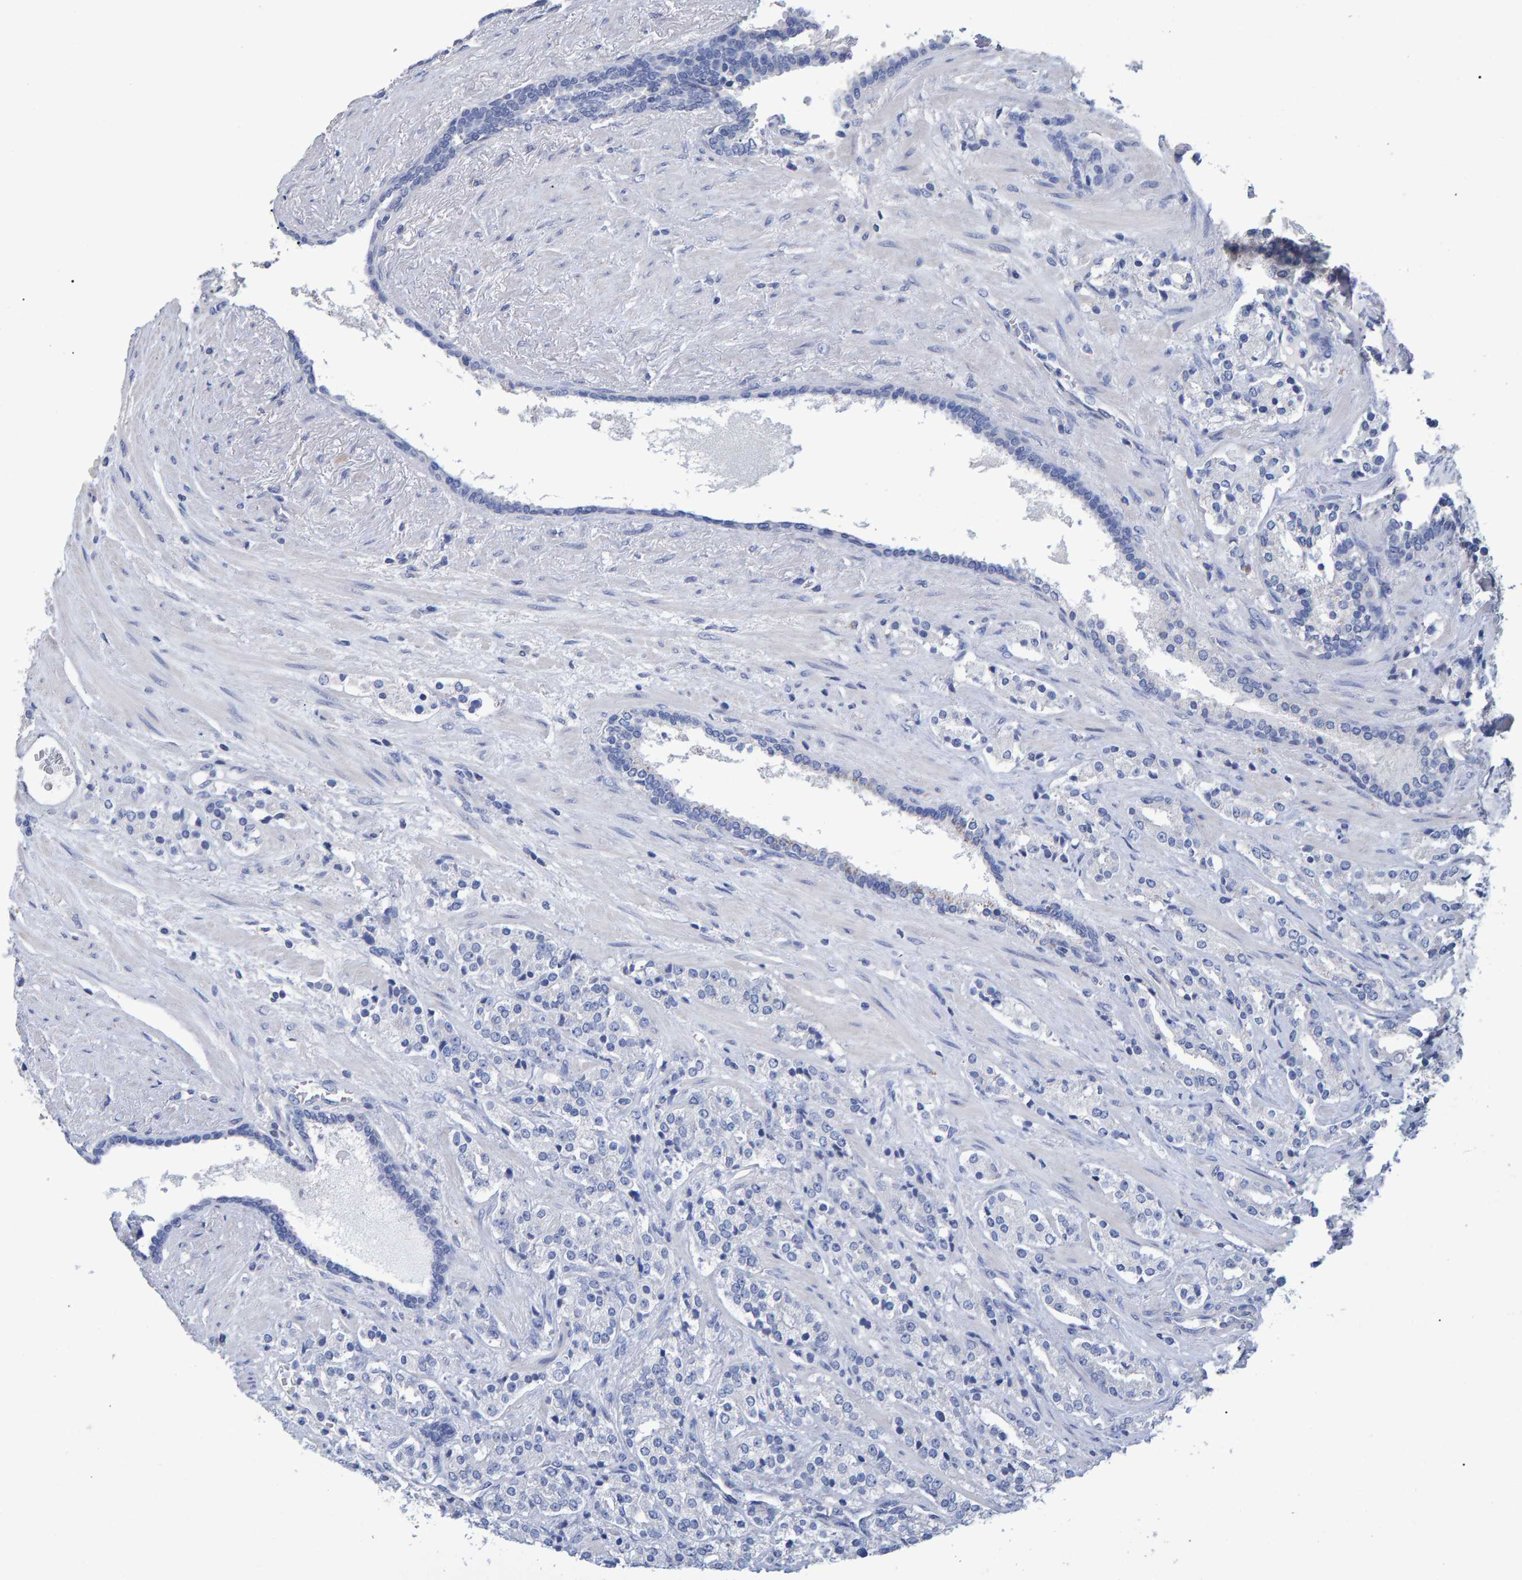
{"staining": {"intensity": "negative", "quantity": "none", "location": "none"}, "tissue": "prostate cancer", "cell_type": "Tumor cells", "image_type": "cancer", "snomed": [{"axis": "morphology", "description": "Adenocarcinoma, High grade"}, {"axis": "topography", "description": "Prostate"}], "caption": "A photomicrograph of high-grade adenocarcinoma (prostate) stained for a protein displays no brown staining in tumor cells.", "gene": "HEMGN", "patient": {"sex": "male", "age": 71}}